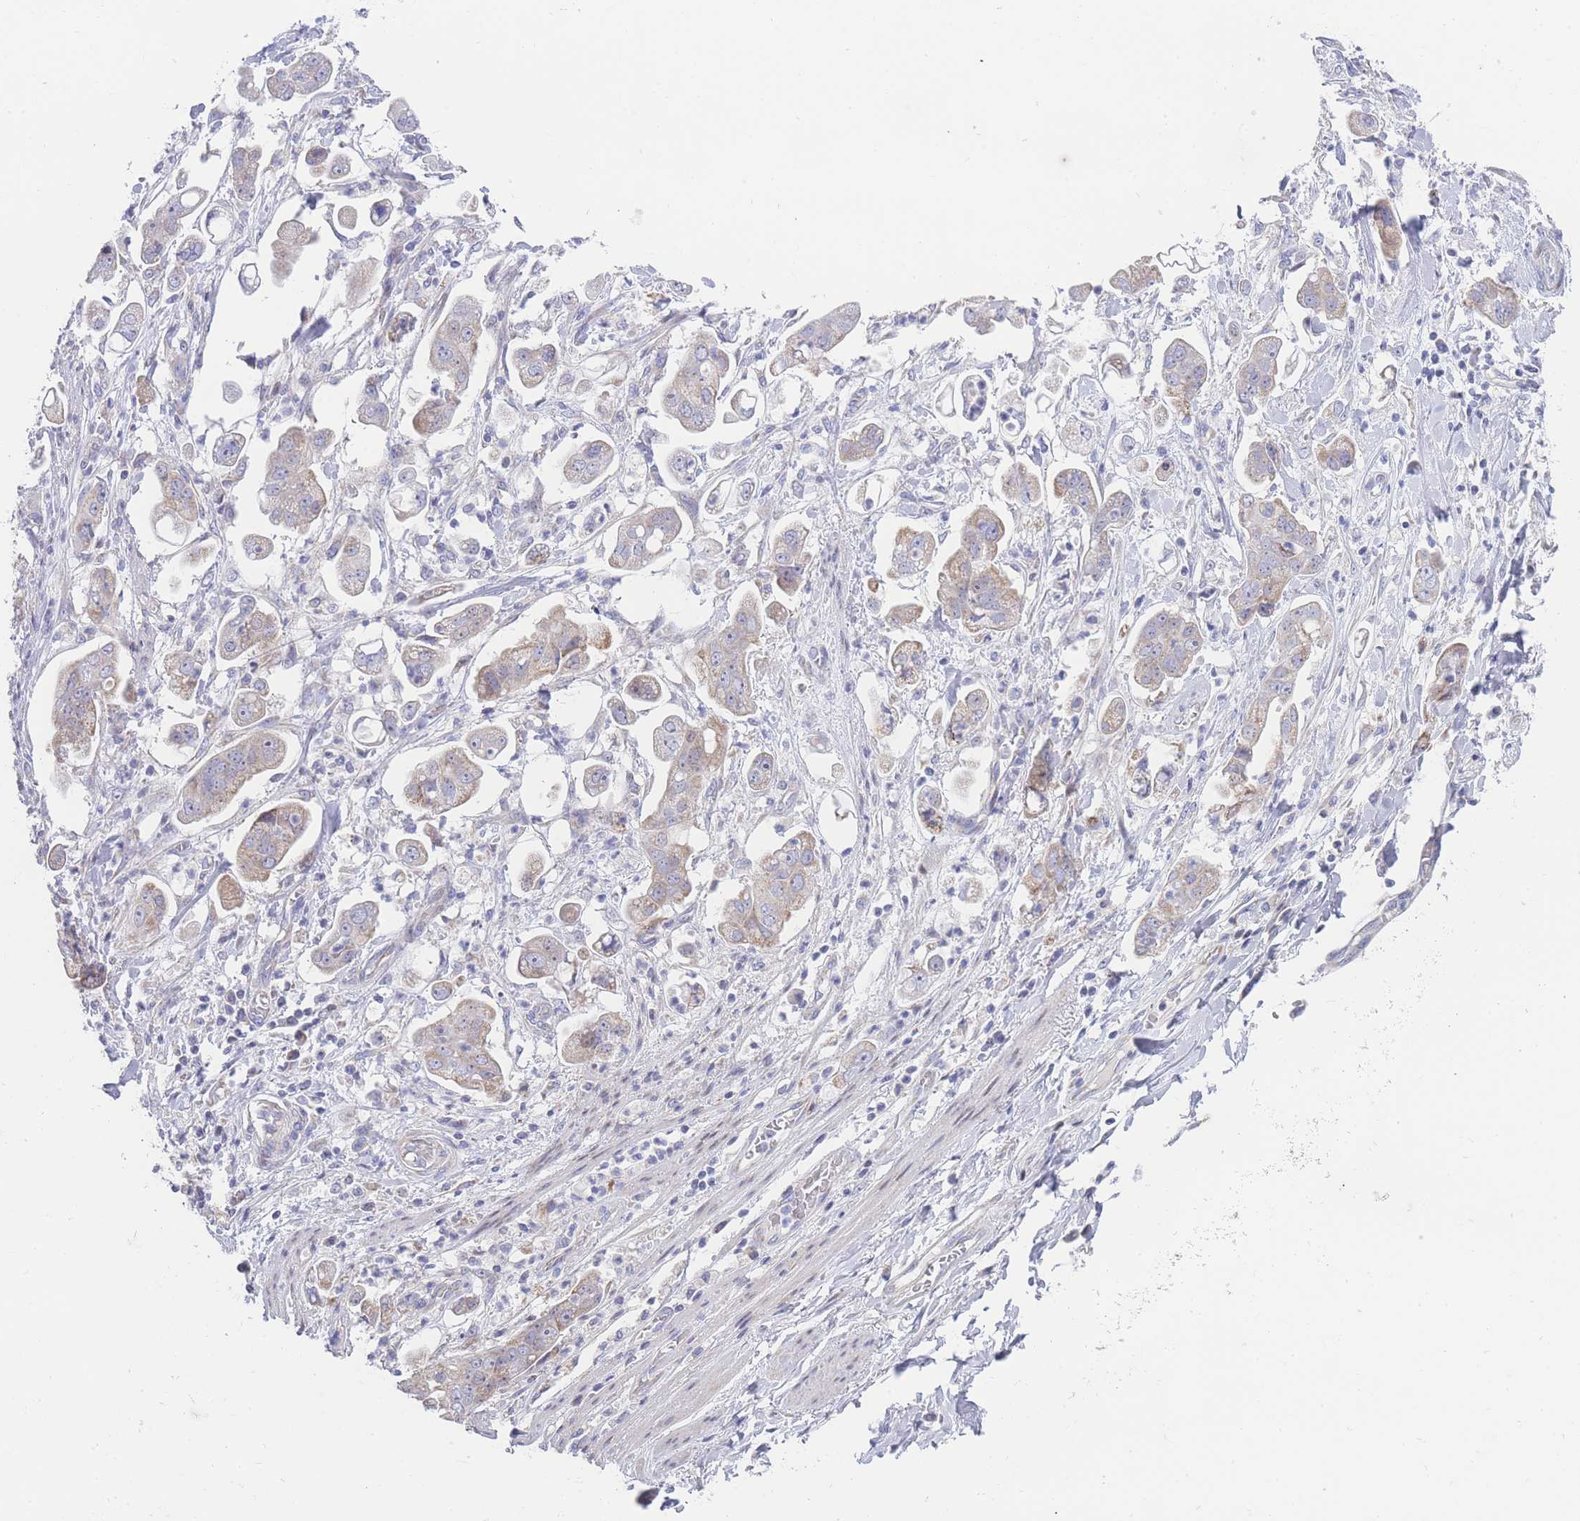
{"staining": {"intensity": "weak", "quantity": "25%-75%", "location": "cytoplasmic/membranous"}, "tissue": "stomach cancer", "cell_type": "Tumor cells", "image_type": "cancer", "snomed": [{"axis": "morphology", "description": "Adenocarcinoma, NOS"}, {"axis": "topography", "description": "Stomach"}], "caption": "Protein analysis of stomach cancer (adenocarcinoma) tissue demonstrates weak cytoplasmic/membranous expression in approximately 25%-75% of tumor cells.", "gene": "GPAM", "patient": {"sex": "male", "age": 62}}